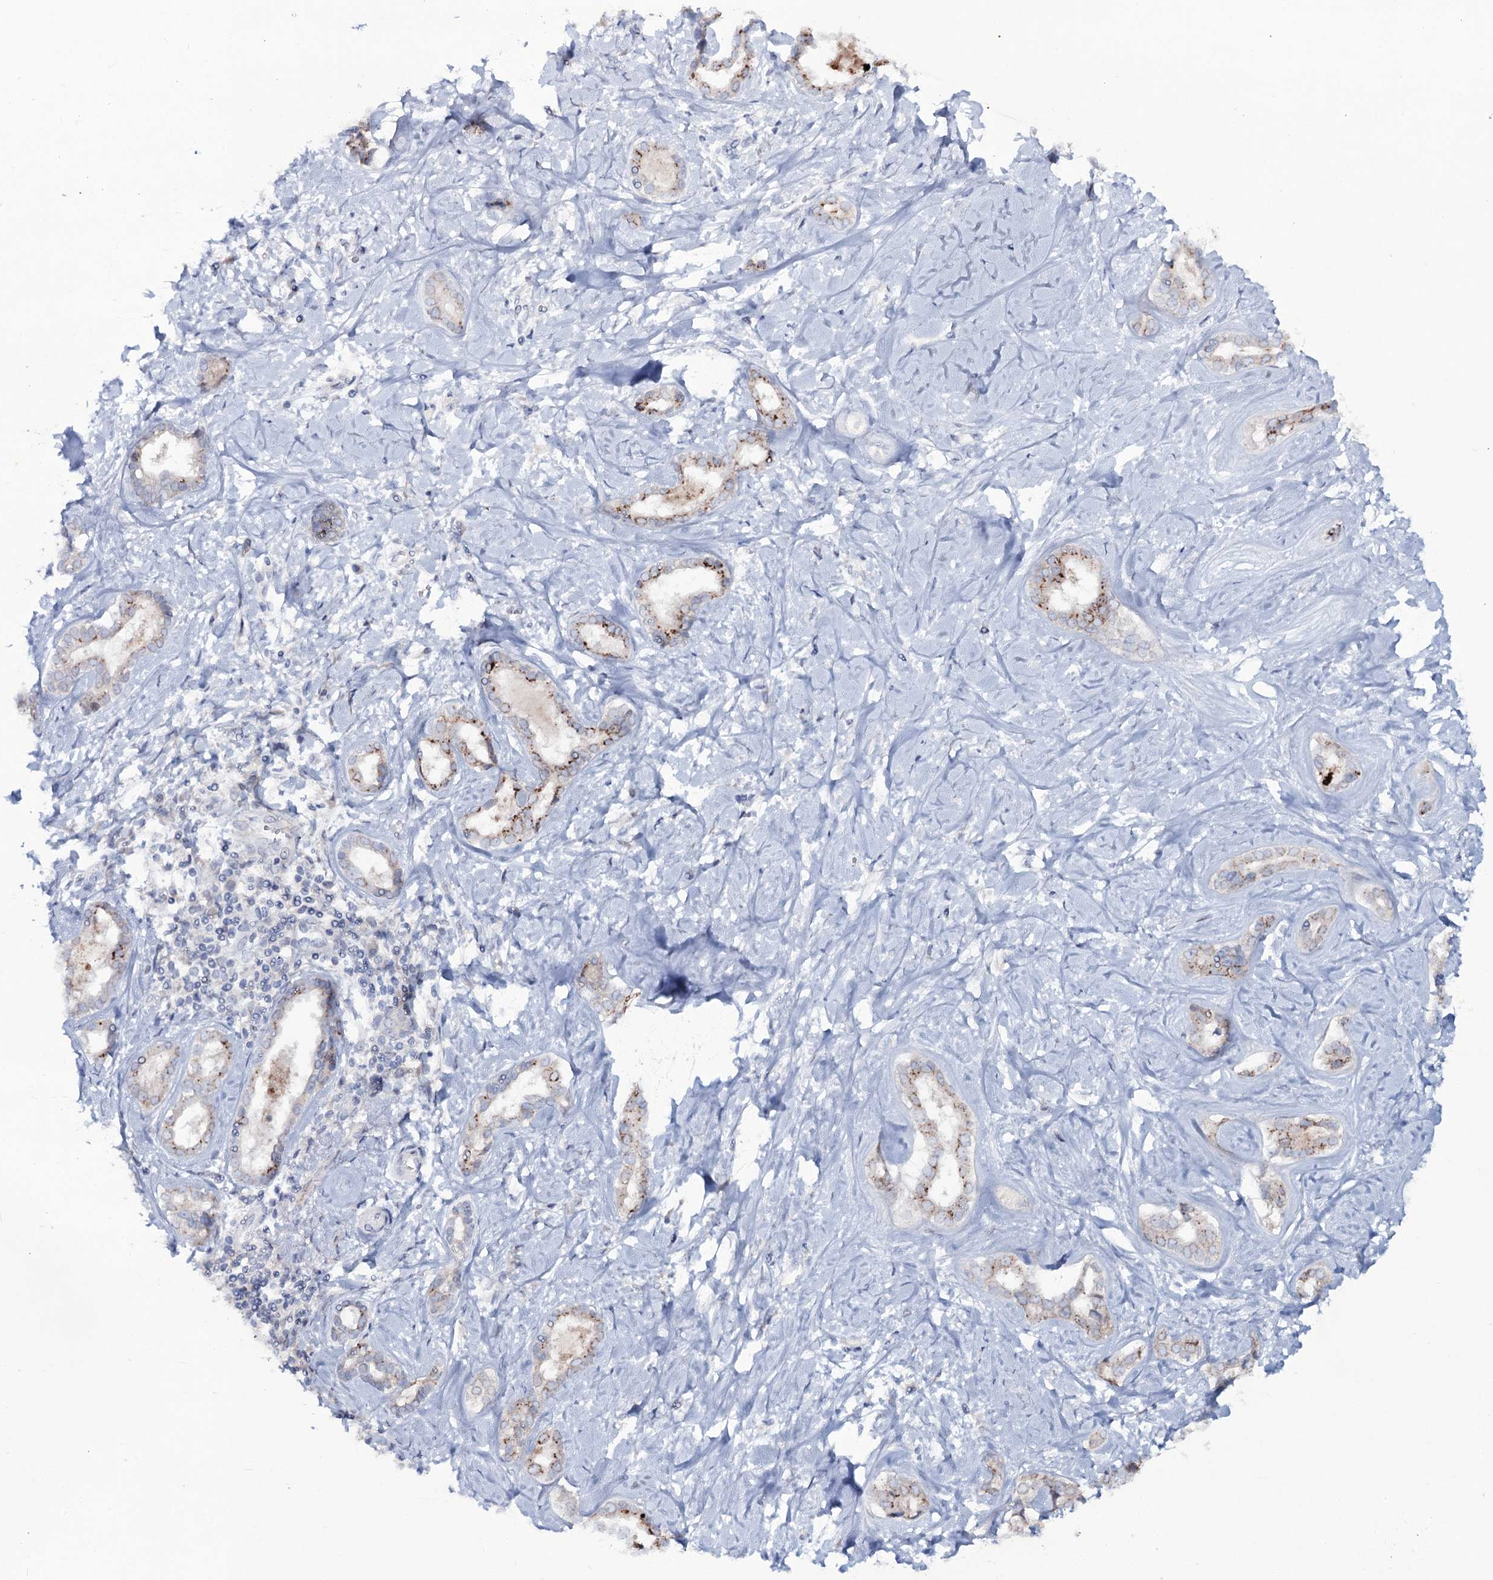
{"staining": {"intensity": "moderate", "quantity": ">75%", "location": "cytoplasmic/membranous"}, "tissue": "liver cancer", "cell_type": "Tumor cells", "image_type": "cancer", "snomed": [{"axis": "morphology", "description": "Cholangiocarcinoma"}, {"axis": "topography", "description": "Liver"}], "caption": "High-magnification brightfield microscopy of liver cholangiocarcinoma stained with DAB (brown) and counterstained with hematoxylin (blue). tumor cells exhibit moderate cytoplasmic/membranous expression is appreciated in approximately>75% of cells.", "gene": "SNAP23", "patient": {"sex": "female", "age": 77}}